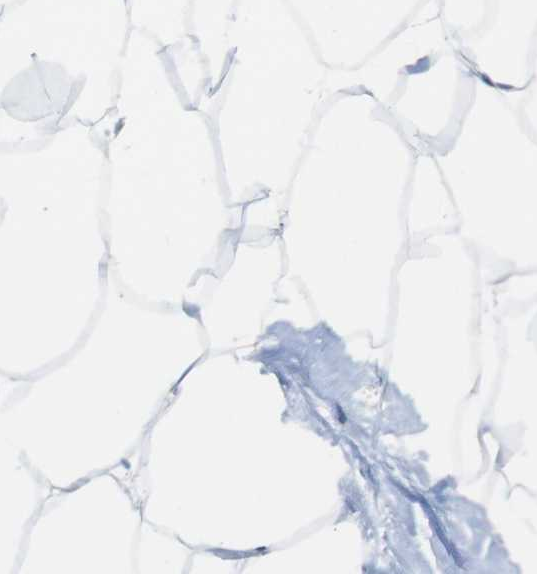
{"staining": {"intensity": "weak", "quantity": ">75%", "location": "cytoplasmic/membranous"}, "tissue": "adipose tissue", "cell_type": "Adipocytes", "image_type": "normal", "snomed": [{"axis": "morphology", "description": "Normal tissue, NOS"}, {"axis": "topography", "description": "Breast"}, {"axis": "topography", "description": "Adipose tissue"}], "caption": "This image demonstrates normal adipose tissue stained with immunohistochemistry (IHC) to label a protein in brown. The cytoplasmic/membranous of adipocytes show weak positivity for the protein. Nuclei are counter-stained blue.", "gene": "LRP4", "patient": {"sex": "female", "age": 25}}